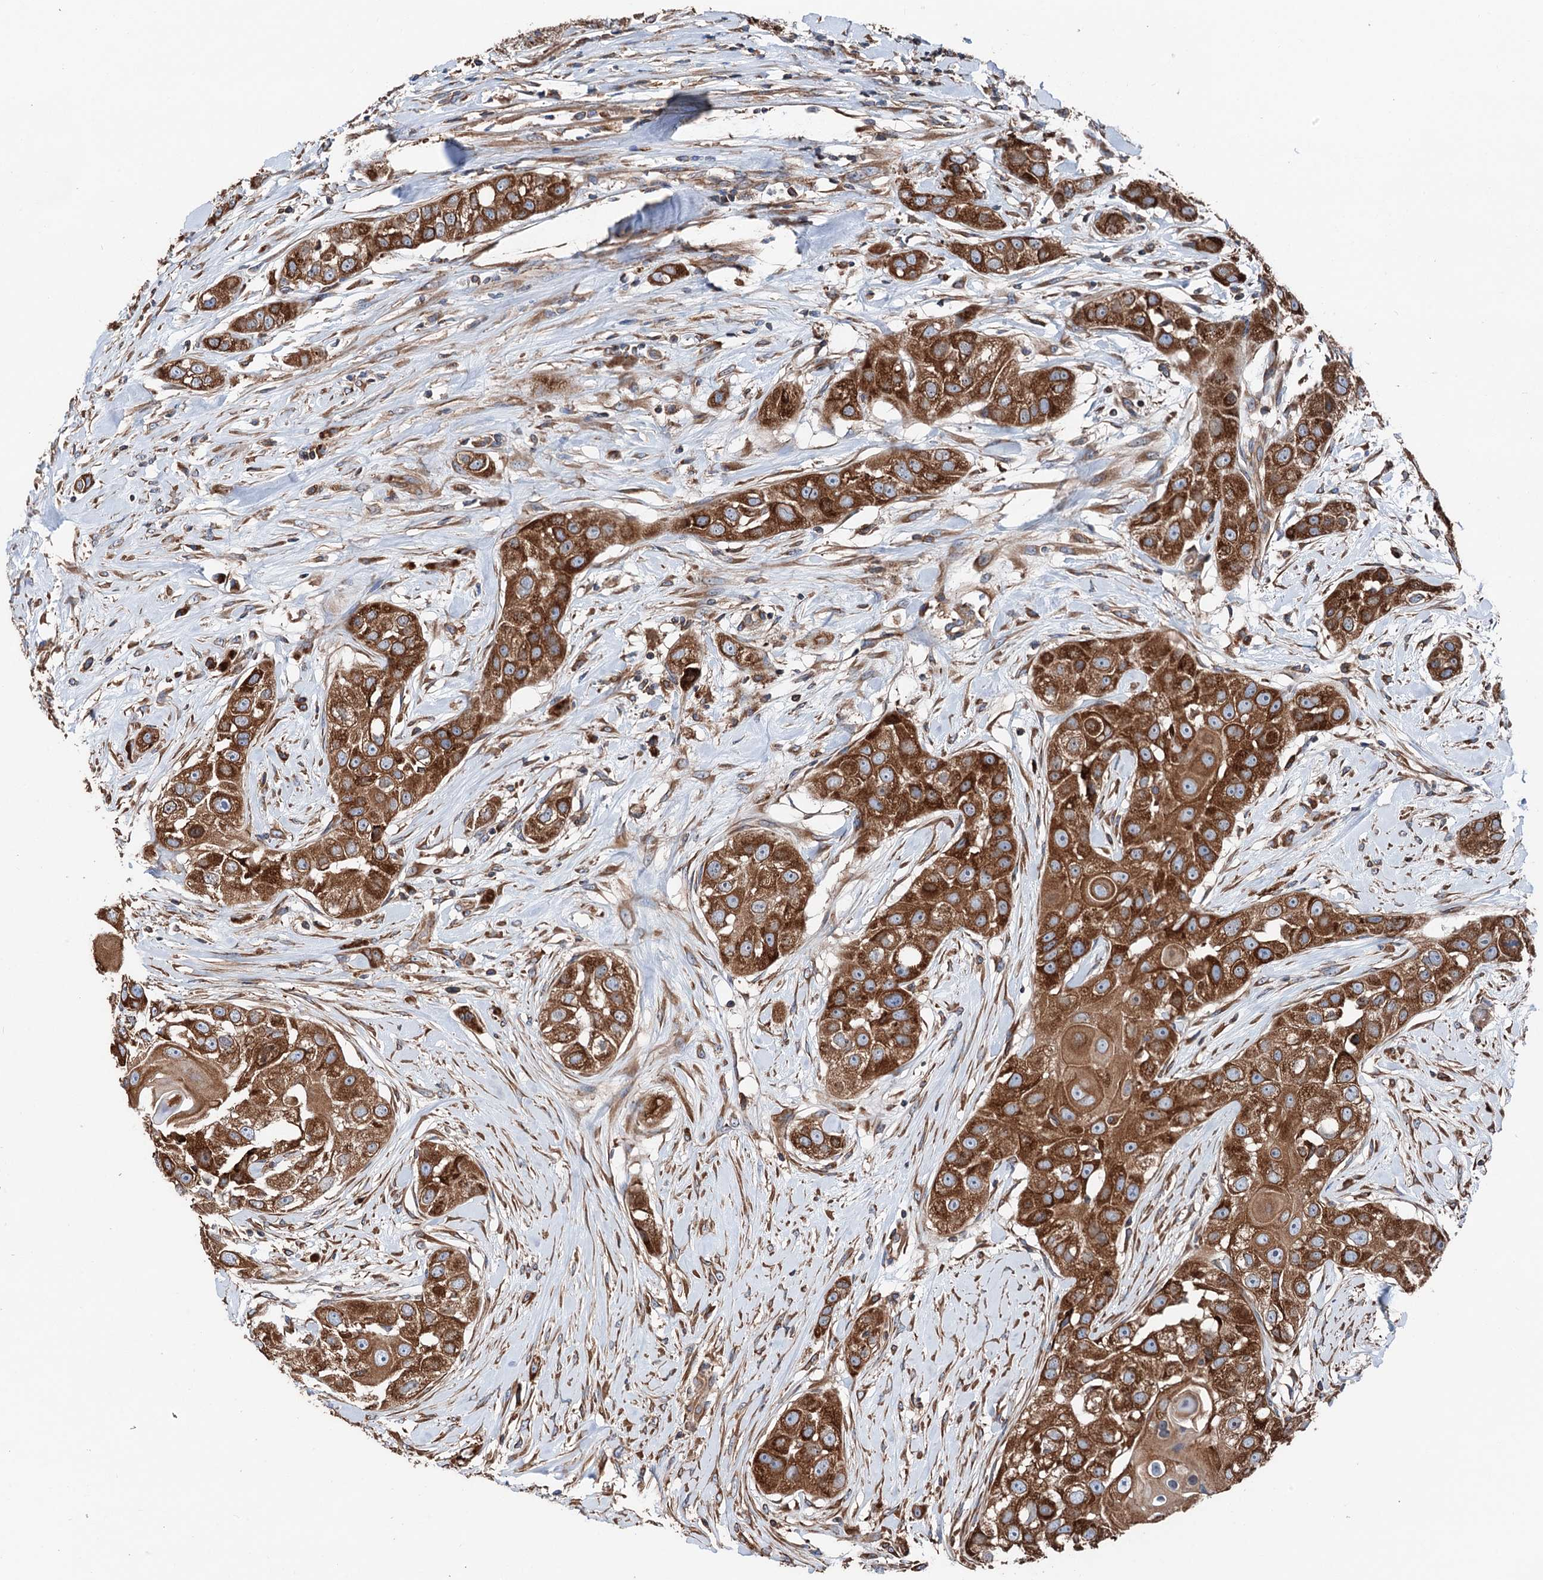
{"staining": {"intensity": "strong", "quantity": ">75%", "location": "cytoplasmic/membranous"}, "tissue": "head and neck cancer", "cell_type": "Tumor cells", "image_type": "cancer", "snomed": [{"axis": "morphology", "description": "Normal tissue, NOS"}, {"axis": "morphology", "description": "Squamous cell carcinoma, NOS"}, {"axis": "topography", "description": "Skeletal muscle"}, {"axis": "topography", "description": "Head-Neck"}], "caption": "Strong cytoplasmic/membranous protein staining is identified in about >75% of tumor cells in head and neck cancer (squamous cell carcinoma).", "gene": "ERP29", "patient": {"sex": "male", "age": 51}}